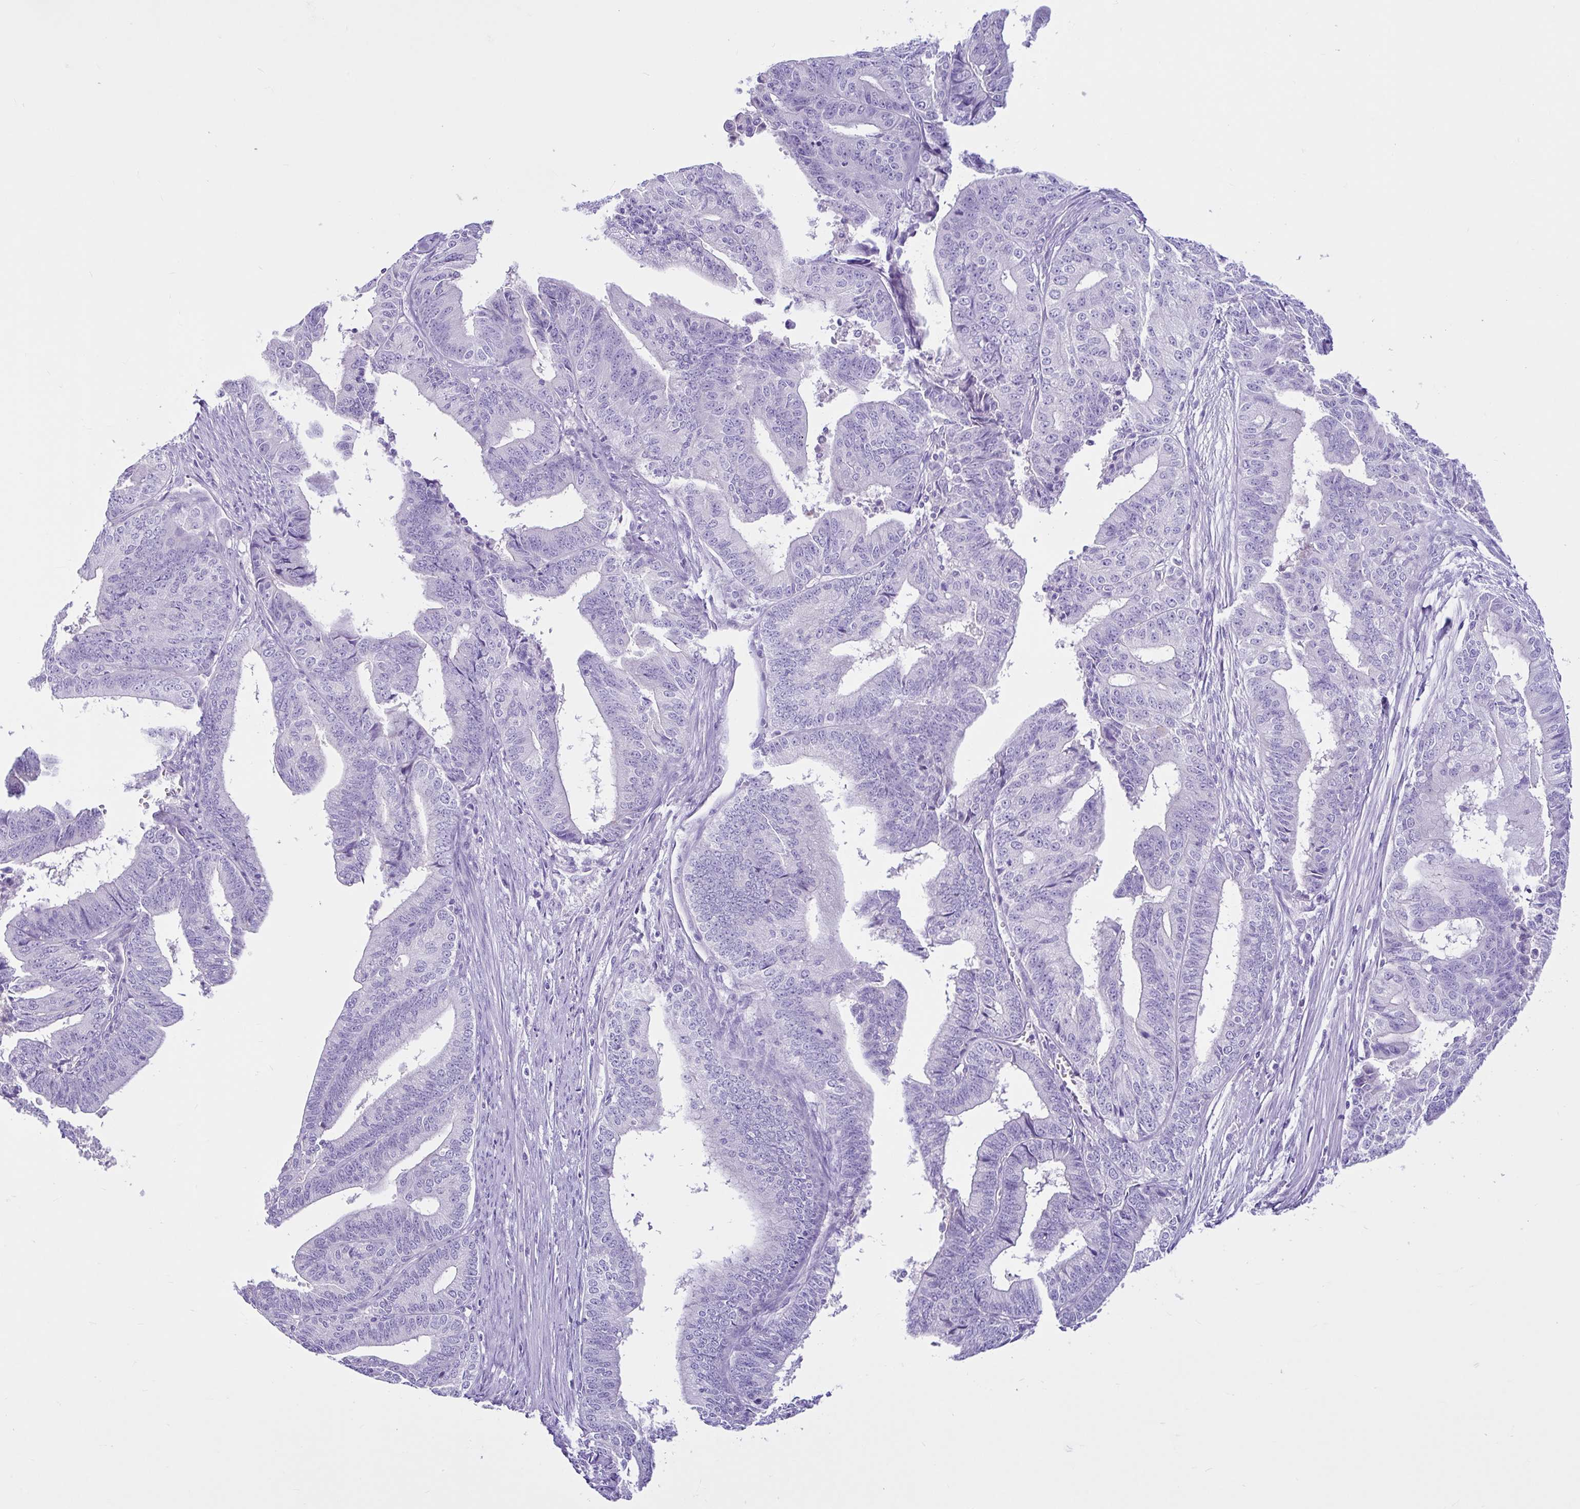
{"staining": {"intensity": "negative", "quantity": "none", "location": "none"}, "tissue": "endometrial cancer", "cell_type": "Tumor cells", "image_type": "cancer", "snomed": [{"axis": "morphology", "description": "Adenocarcinoma, NOS"}, {"axis": "topography", "description": "Endometrium"}], "caption": "Immunohistochemistry (IHC) photomicrograph of endometrial adenocarcinoma stained for a protein (brown), which demonstrates no expression in tumor cells.", "gene": "CYP19A1", "patient": {"sex": "female", "age": 65}}